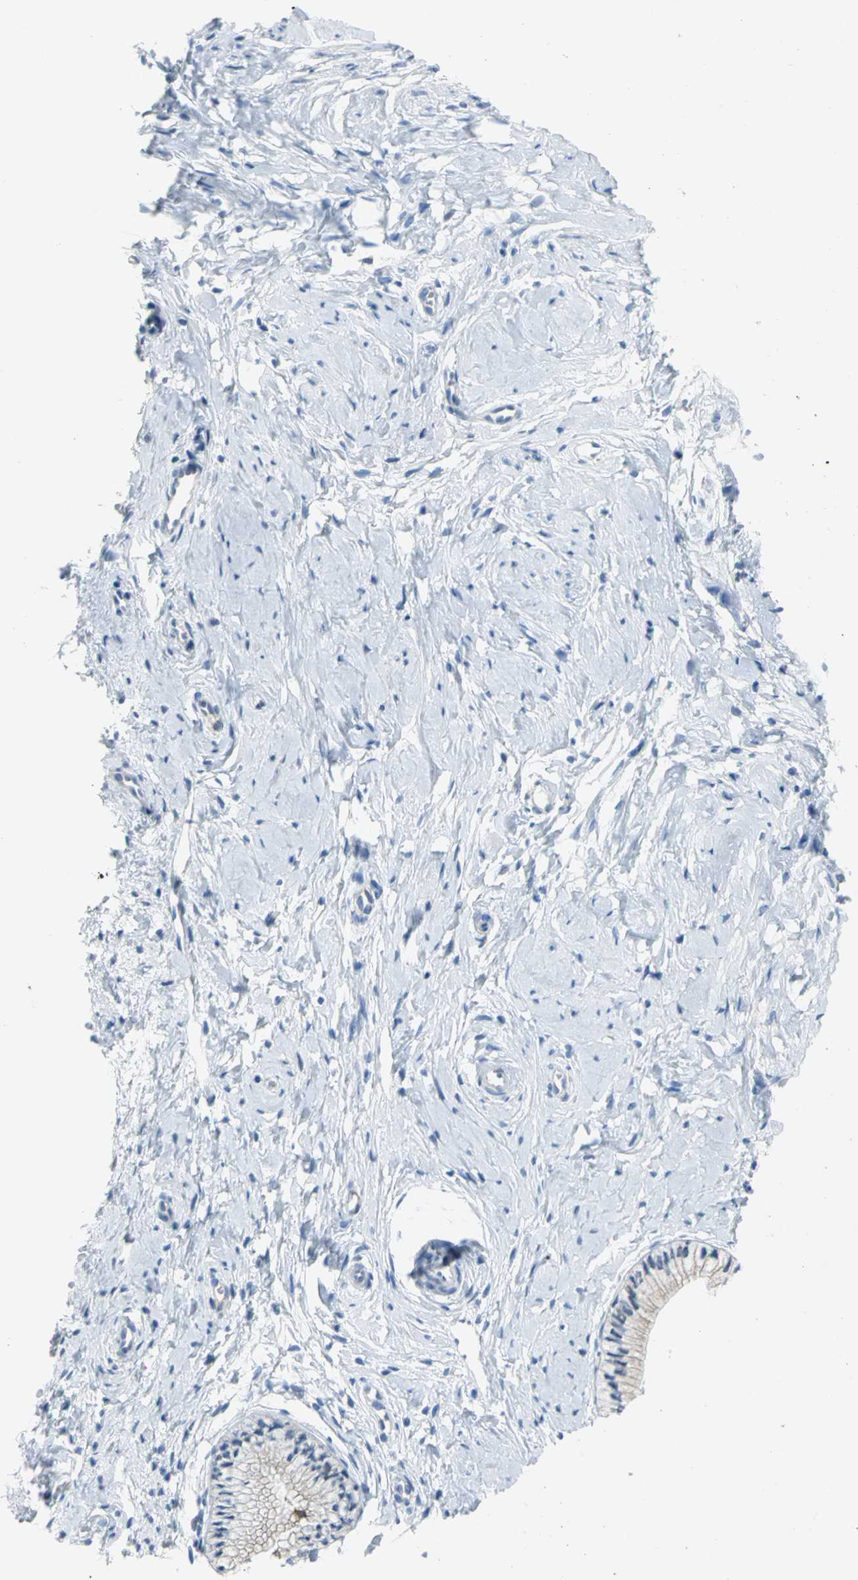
{"staining": {"intensity": "weak", "quantity": ">75%", "location": "cytoplasmic/membranous"}, "tissue": "cervix", "cell_type": "Glandular cells", "image_type": "normal", "snomed": [{"axis": "morphology", "description": "Normal tissue, NOS"}, {"axis": "topography", "description": "Cervix"}], "caption": "Immunohistochemical staining of normal cervix shows weak cytoplasmic/membranous protein expression in approximately >75% of glandular cells.", "gene": "ALOX15", "patient": {"sex": "female", "age": 46}}